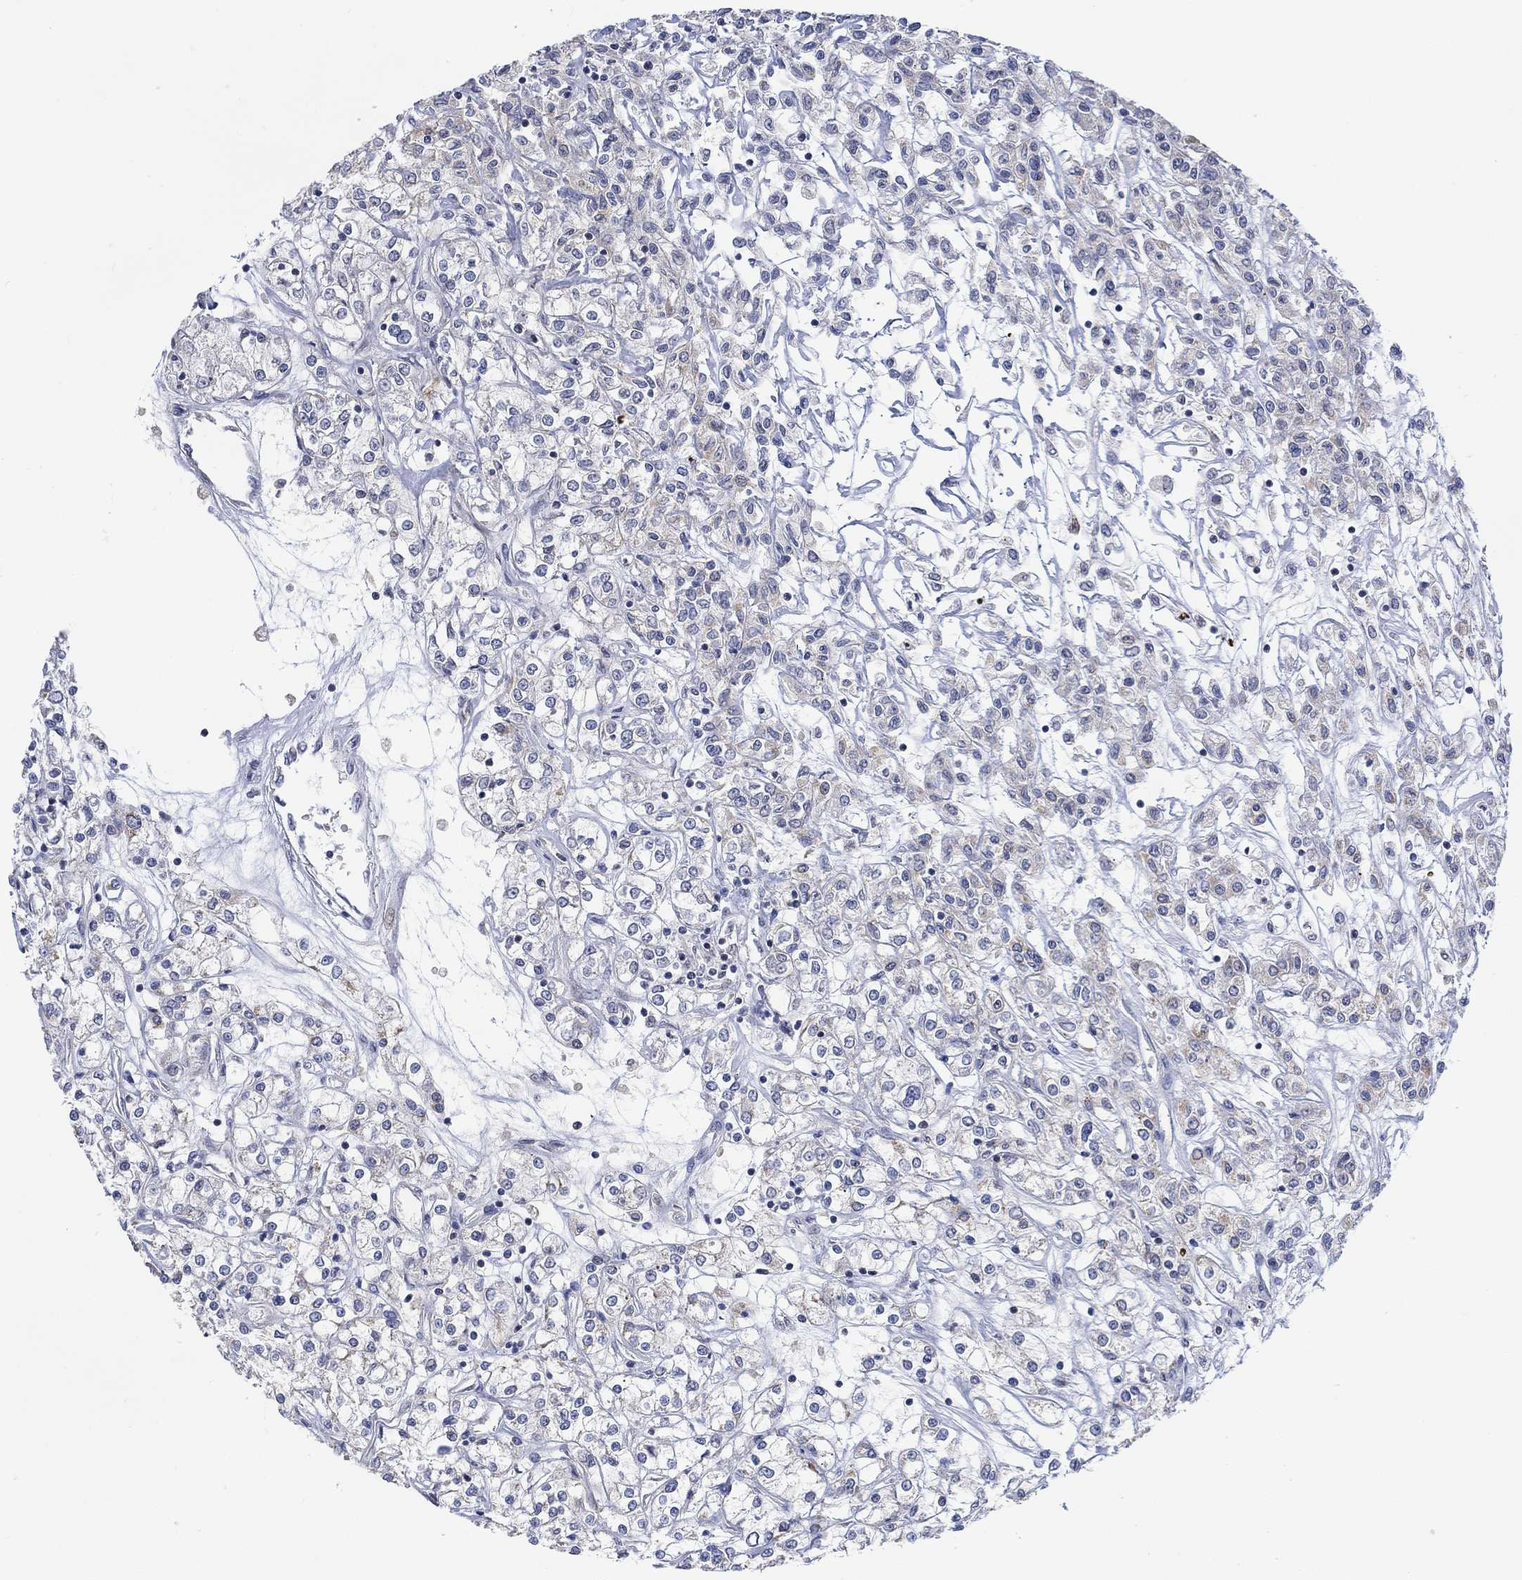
{"staining": {"intensity": "negative", "quantity": "none", "location": "none"}, "tissue": "renal cancer", "cell_type": "Tumor cells", "image_type": "cancer", "snomed": [{"axis": "morphology", "description": "Adenocarcinoma, NOS"}, {"axis": "topography", "description": "Kidney"}], "caption": "DAB (3,3'-diaminobenzidine) immunohistochemical staining of human renal cancer (adenocarcinoma) displays no significant staining in tumor cells.", "gene": "SLC48A1", "patient": {"sex": "female", "age": 59}}